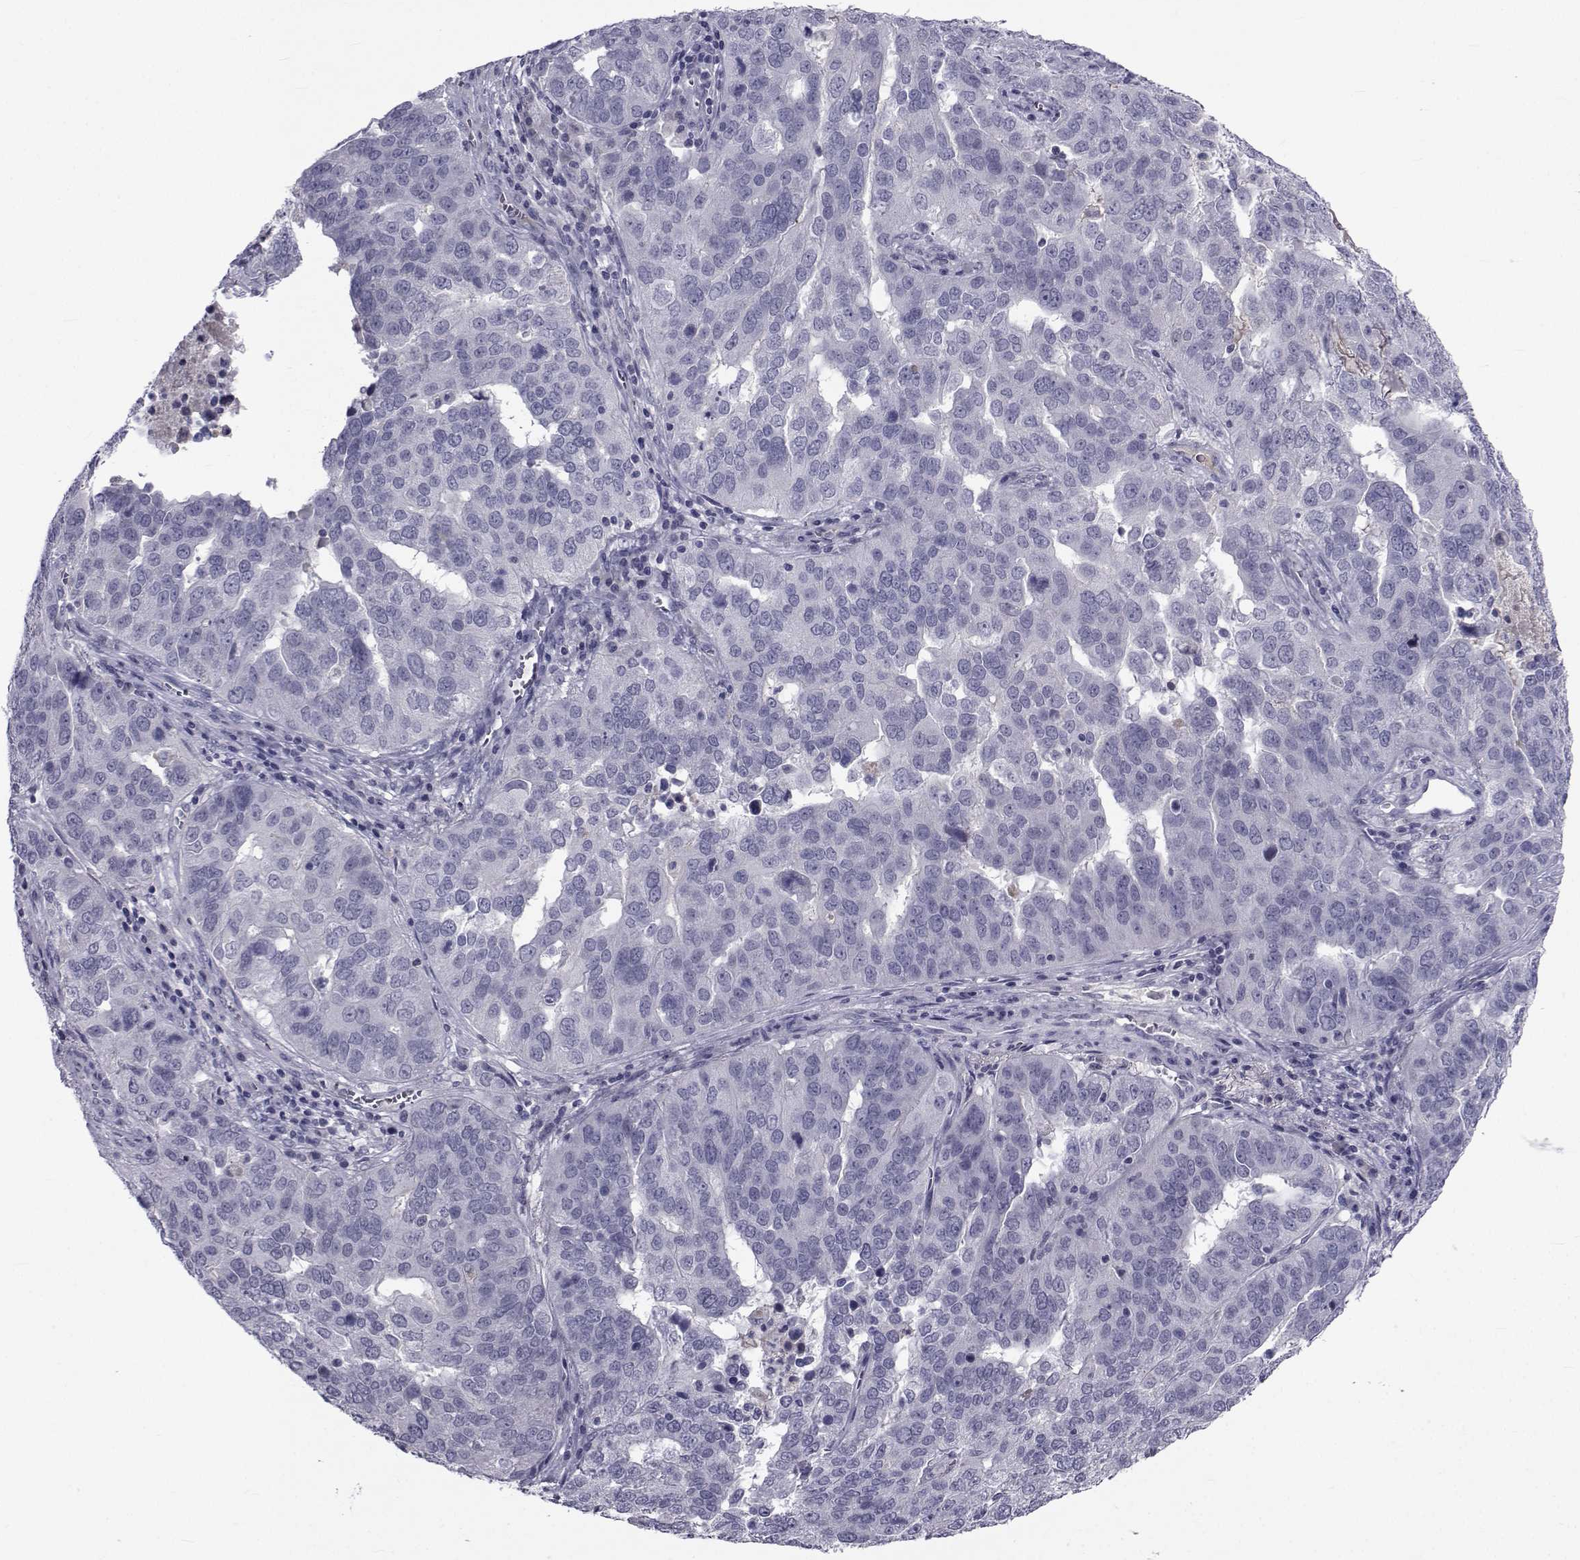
{"staining": {"intensity": "negative", "quantity": "none", "location": "none"}, "tissue": "ovarian cancer", "cell_type": "Tumor cells", "image_type": "cancer", "snomed": [{"axis": "morphology", "description": "Carcinoma, endometroid"}, {"axis": "topography", "description": "Soft tissue"}, {"axis": "topography", "description": "Ovary"}], "caption": "IHC micrograph of neoplastic tissue: ovarian cancer (endometroid carcinoma) stained with DAB exhibits no significant protein expression in tumor cells. (Immunohistochemistry (ihc), brightfield microscopy, high magnification).", "gene": "PAX2", "patient": {"sex": "female", "age": 52}}